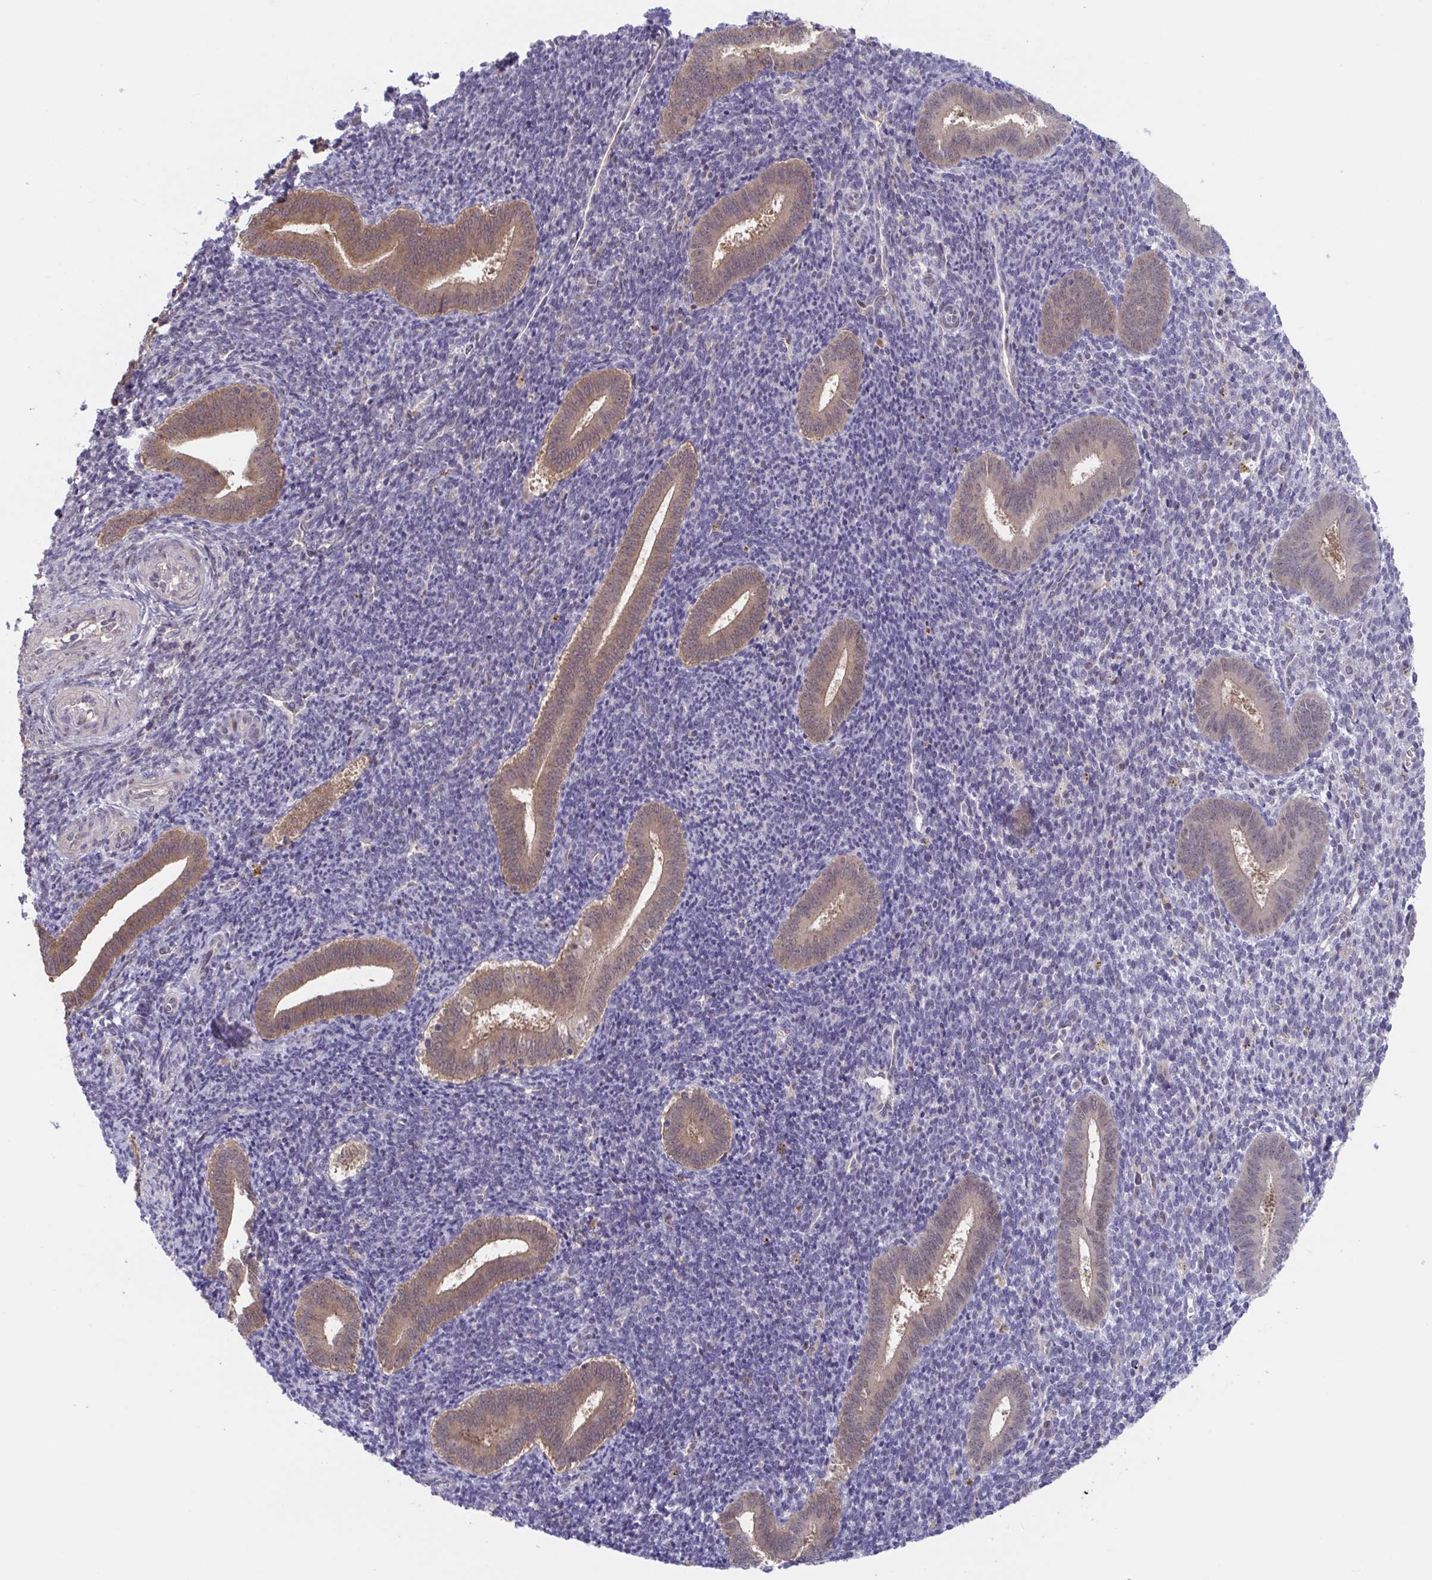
{"staining": {"intensity": "negative", "quantity": "none", "location": "none"}, "tissue": "endometrium", "cell_type": "Cells in endometrial stroma", "image_type": "normal", "snomed": [{"axis": "morphology", "description": "Normal tissue, NOS"}, {"axis": "topography", "description": "Endometrium"}], "caption": "Immunohistochemical staining of normal endometrium shows no significant positivity in cells in endometrial stroma.", "gene": "RIOK1", "patient": {"sex": "female", "age": 25}}